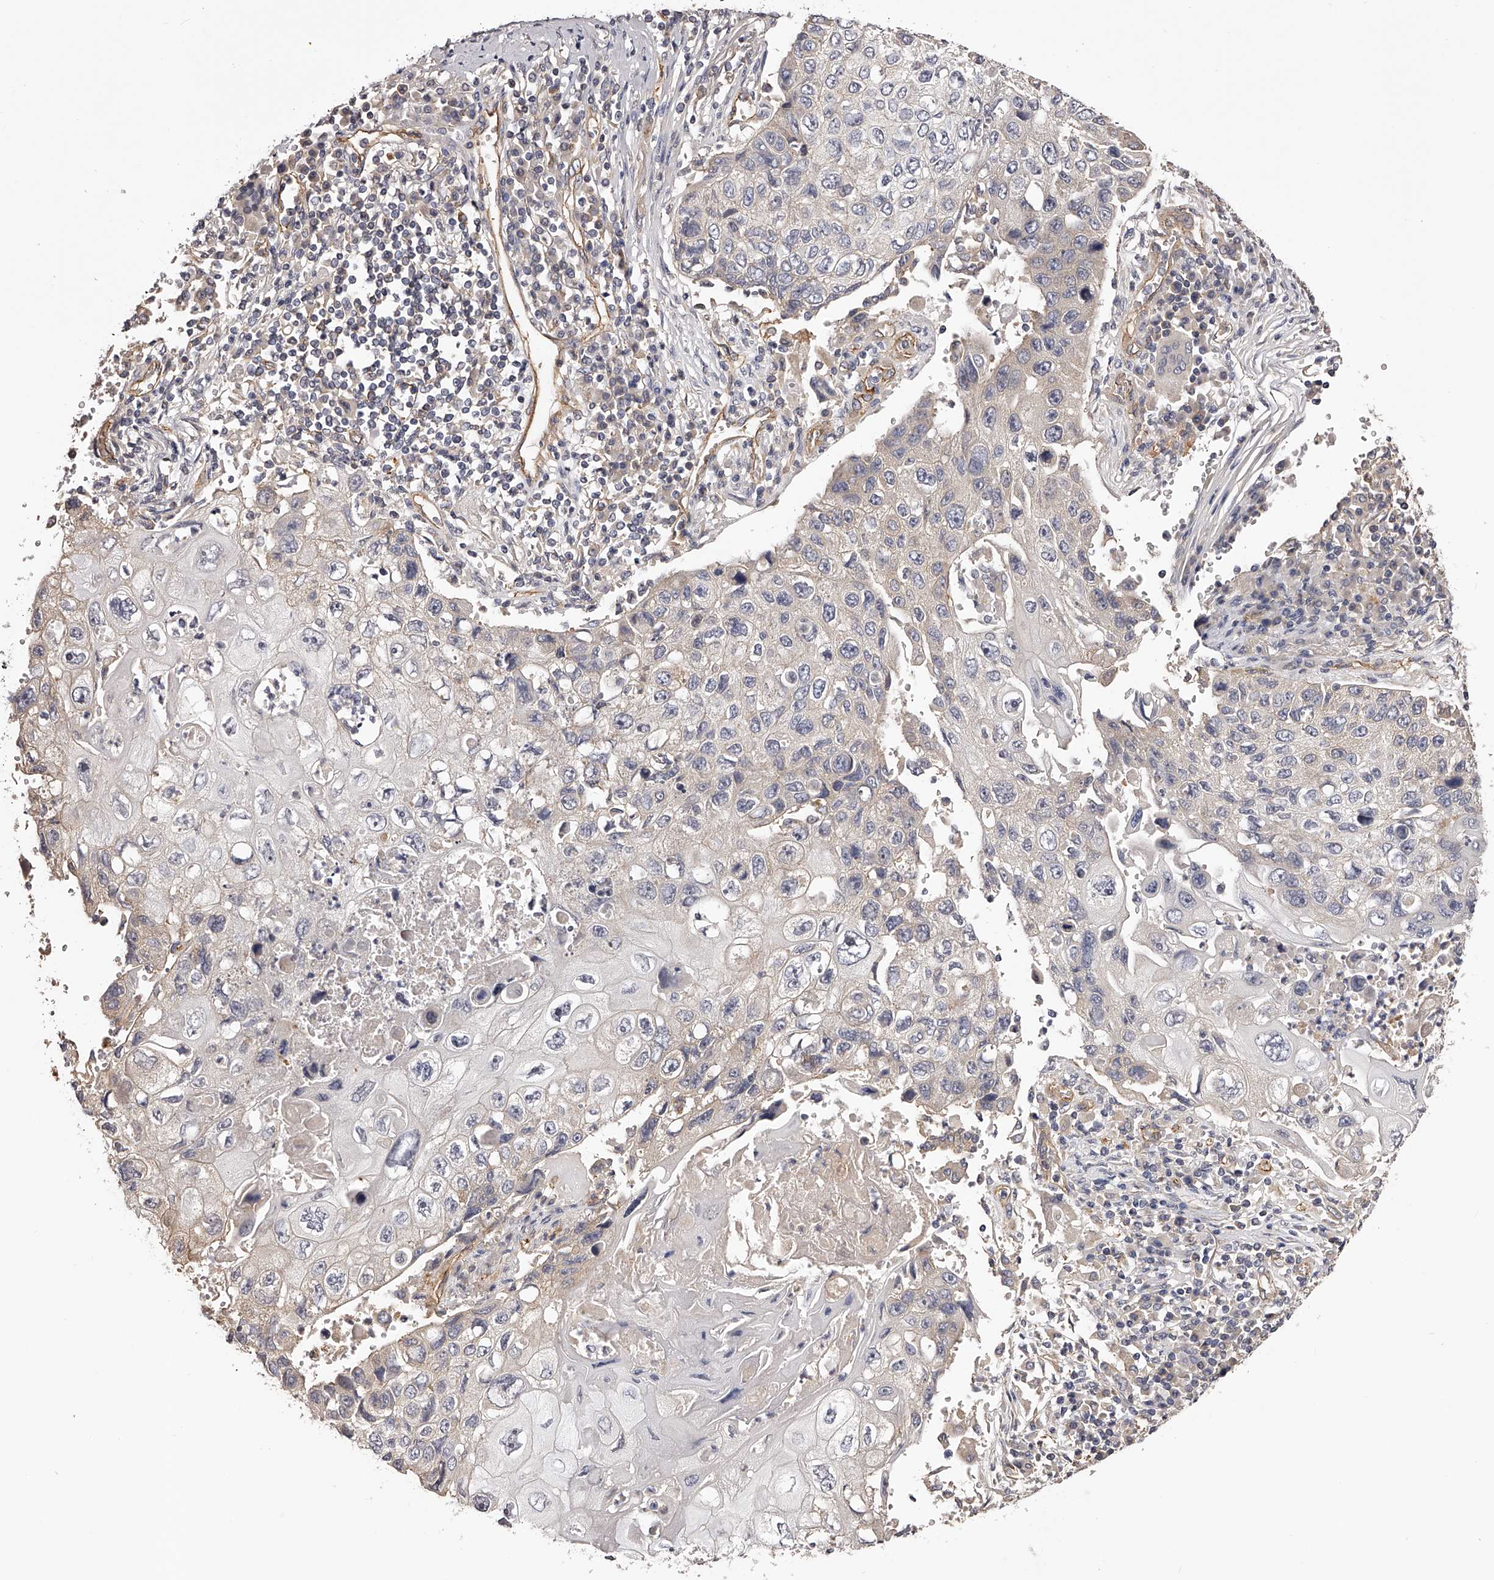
{"staining": {"intensity": "weak", "quantity": "<25%", "location": "cytoplasmic/membranous"}, "tissue": "lung cancer", "cell_type": "Tumor cells", "image_type": "cancer", "snomed": [{"axis": "morphology", "description": "Squamous cell carcinoma, NOS"}, {"axis": "topography", "description": "Lung"}], "caption": "Protein analysis of lung squamous cell carcinoma demonstrates no significant staining in tumor cells.", "gene": "LTV1", "patient": {"sex": "male", "age": 61}}